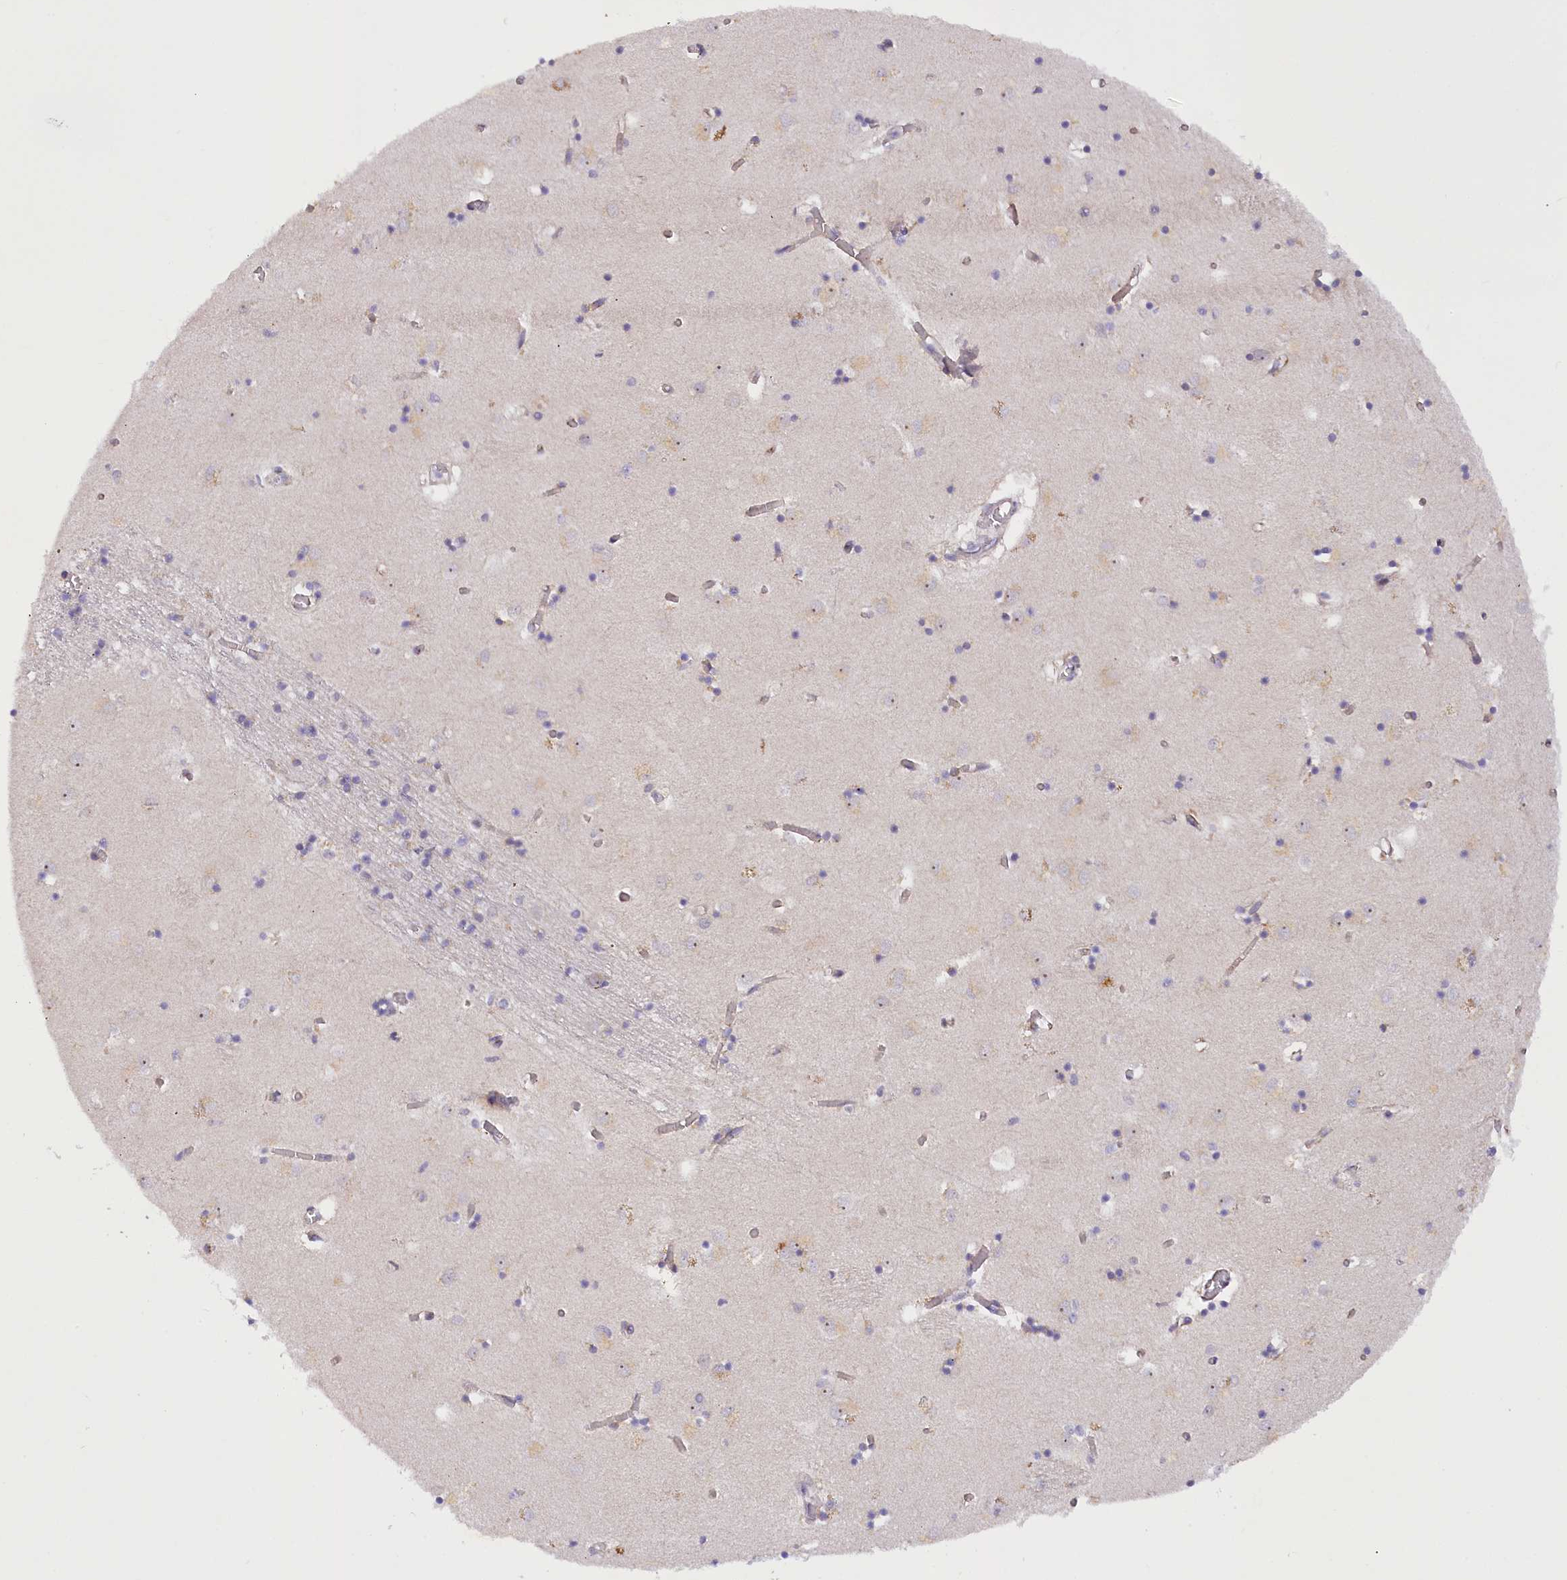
{"staining": {"intensity": "weak", "quantity": "<25%", "location": "cytoplasmic/membranous"}, "tissue": "caudate", "cell_type": "Glial cells", "image_type": "normal", "snomed": [{"axis": "morphology", "description": "Normal tissue, NOS"}, {"axis": "topography", "description": "Lateral ventricle wall"}], "caption": "Immunohistochemical staining of normal human caudate exhibits no significant expression in glial cells. (Brightfield microscopy of DAB (3,3'-diaminobenzidine) immunohistochemistry at high magnification).", "gene": "DCUN1D1", "patient": {"sex": "male", "age": 70}}